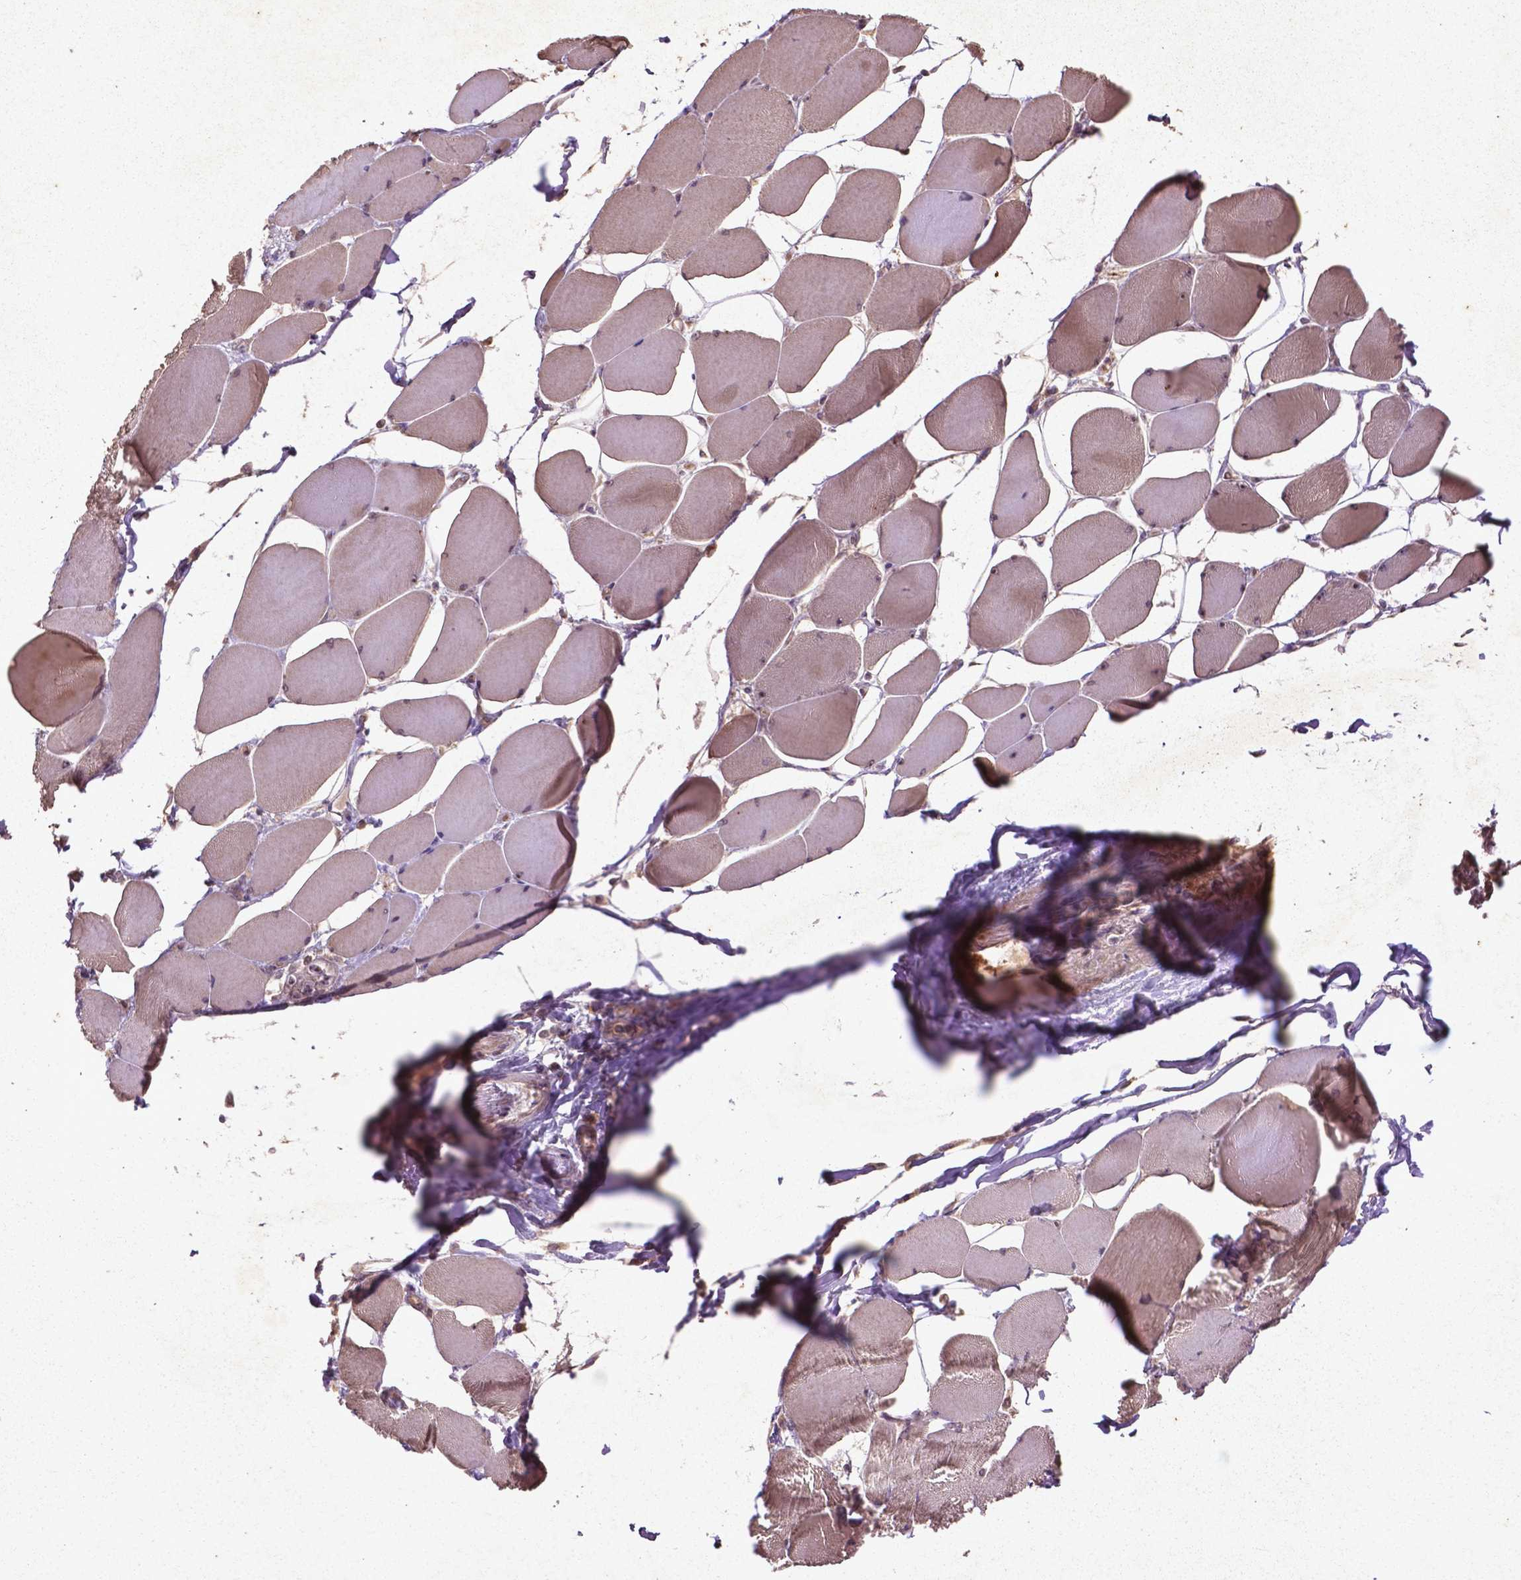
{"staining": {"intensity": "moderate", "quantity": "25%-75%", "location": "cytoplasmic/membranous"}, "tissue": "skeletal muscle", "cell_type": "Myocytes", "image_type": "normal", "snomed": [{"axis": "morphology", "description": "Normal tissue, NOS"}, {"axis": "topography", "description": "Skeletal muscle"}], "caption": "DAB (3,3'-diaminobenzidine) immunohistochemical staining of benign skeletal muscle displays moderate cytoplasmic/membranous protein expression in approximately 25%-75% of myocytes.", "gene": "COQ2", "patient": {"sex": "female", "age": 75}}